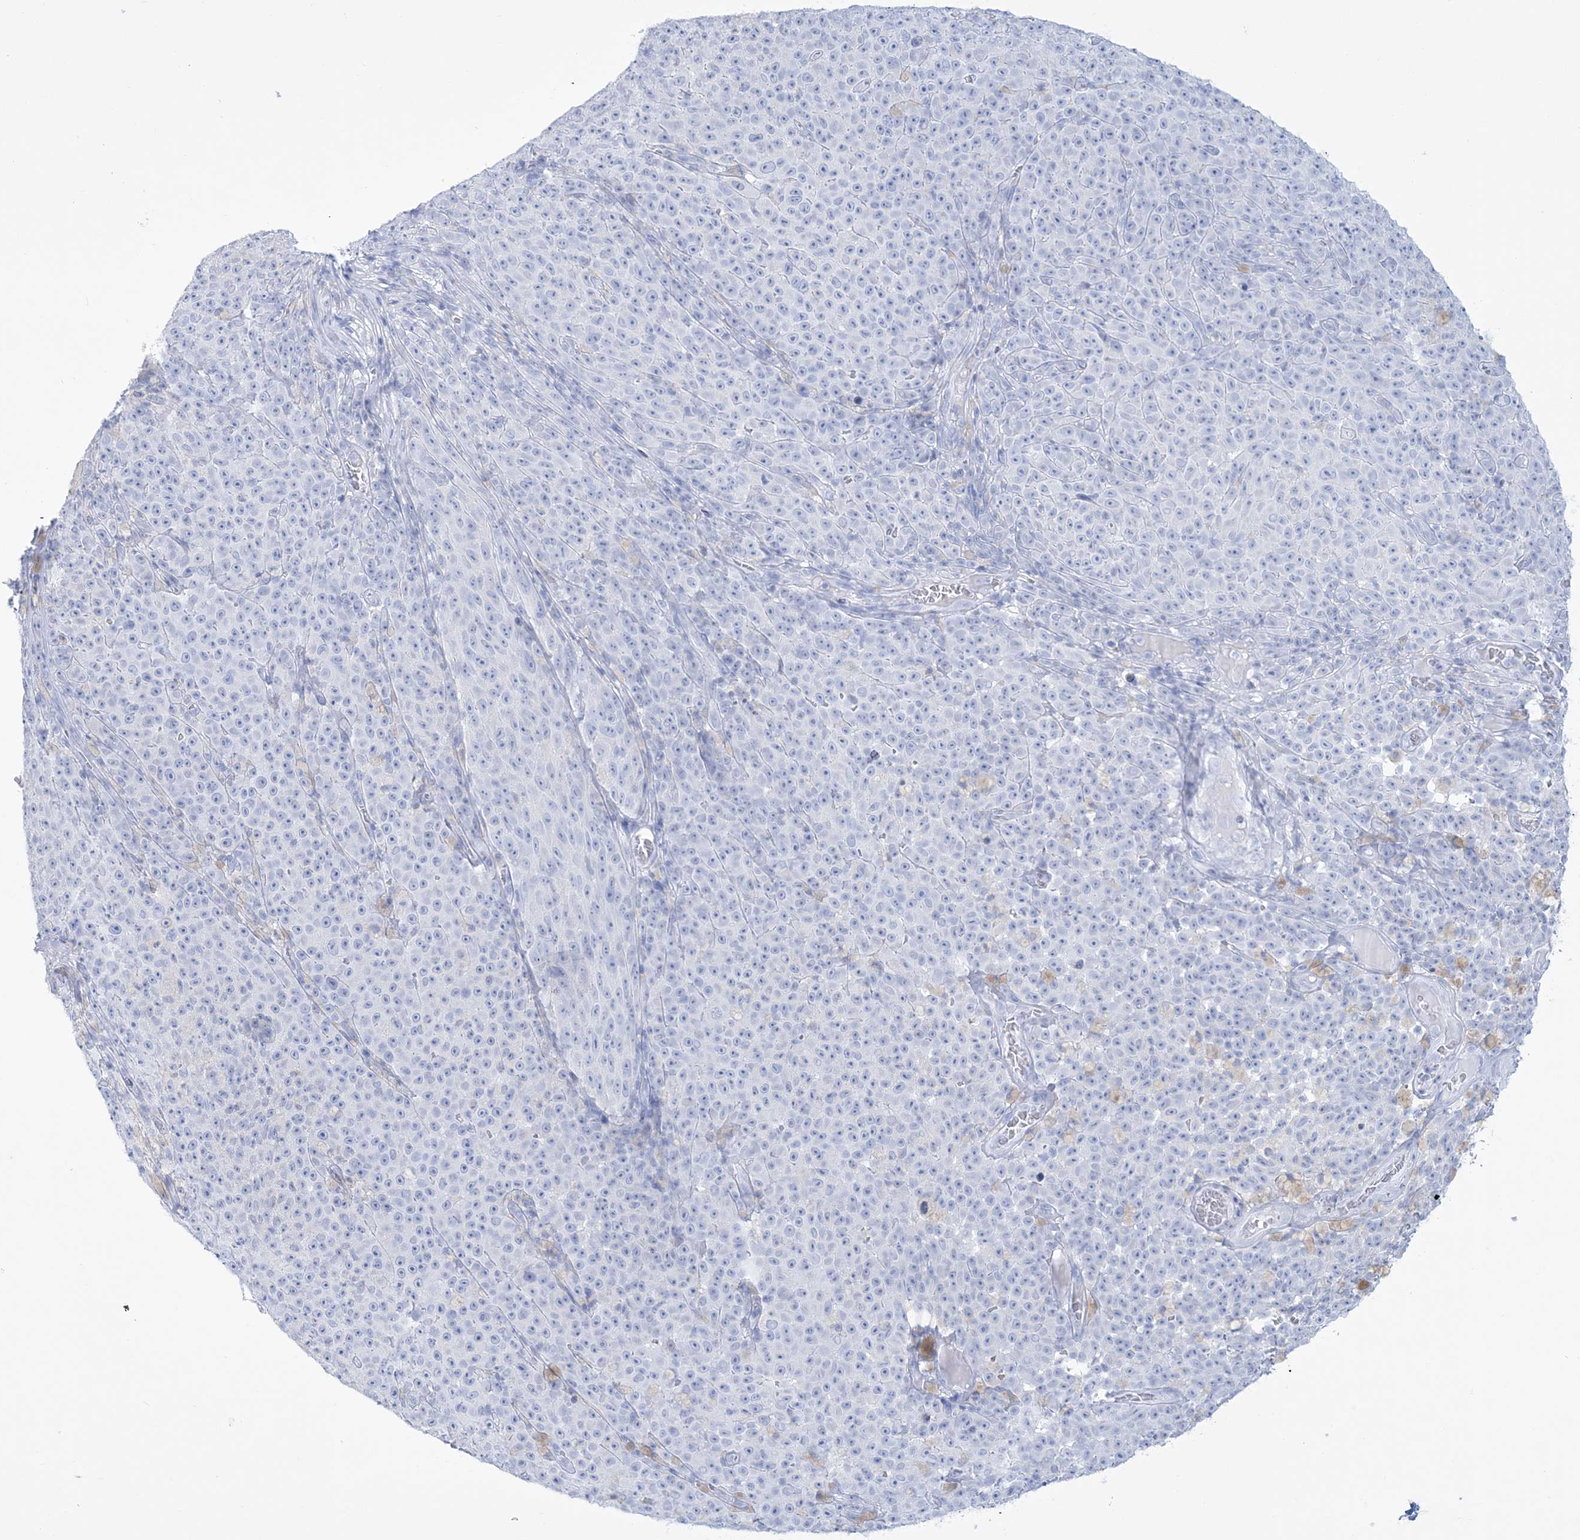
{"staining": {"intensity": "negative", "quantity": "none", "location": "none"}, "tissue": "melanoma", "cell_type": "Tumor cells", "image_type": "cancer", "snomed": [{"axis": "morphology", "description": "Malignant melanoma, NOS"}, {"axis": "topography", "description": "Skin"}], "caption": "High magnification brightfield microscopy of melanoma stained with DAB (3,3'-diaminobenzidine) (brown) and counterstained with hematoxylin (blue): tumor cells show no significant expression.", "gene": "RBP2", "patient": {"sex": "female", "age": 82}}